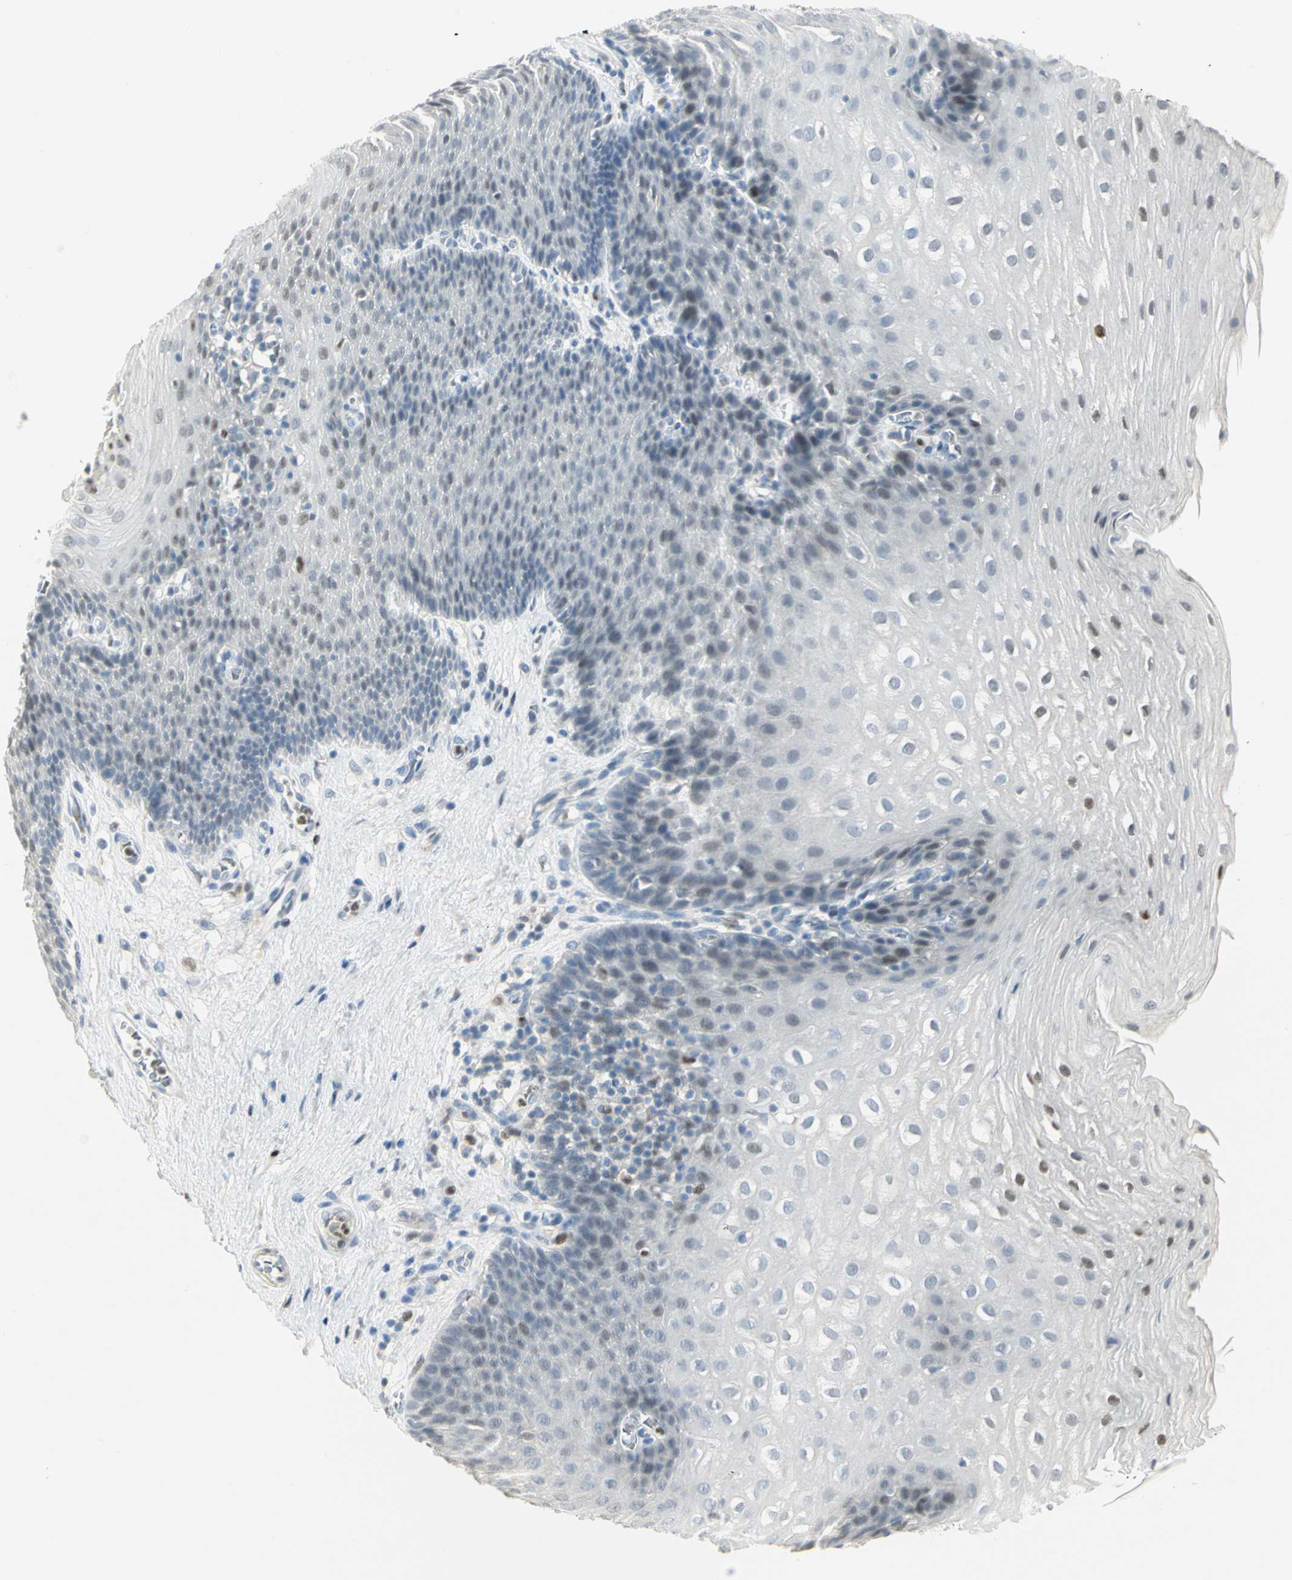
{"staining": {"intensity": "weak", "quantity": "<25%", "location": "nuclear"}, "tissue": "esophagus", "cell_type": "Squamous epithelial cells", "image_type": "normal", "snomed": [{"axis": "morphology", "description": "Normal tissue, NOS"}, {"axis": "topography", "description": "Esophagus"}], "caption": "Image shows no protein positivity in squamous epithelial cells of benign esophagus. (DAB (3,3'-diaminobenzidine) immunohistochemistry with hematoxylin counter stain).", "gene": "BCL6", "patient": {"sex": "male", "age": 48}}